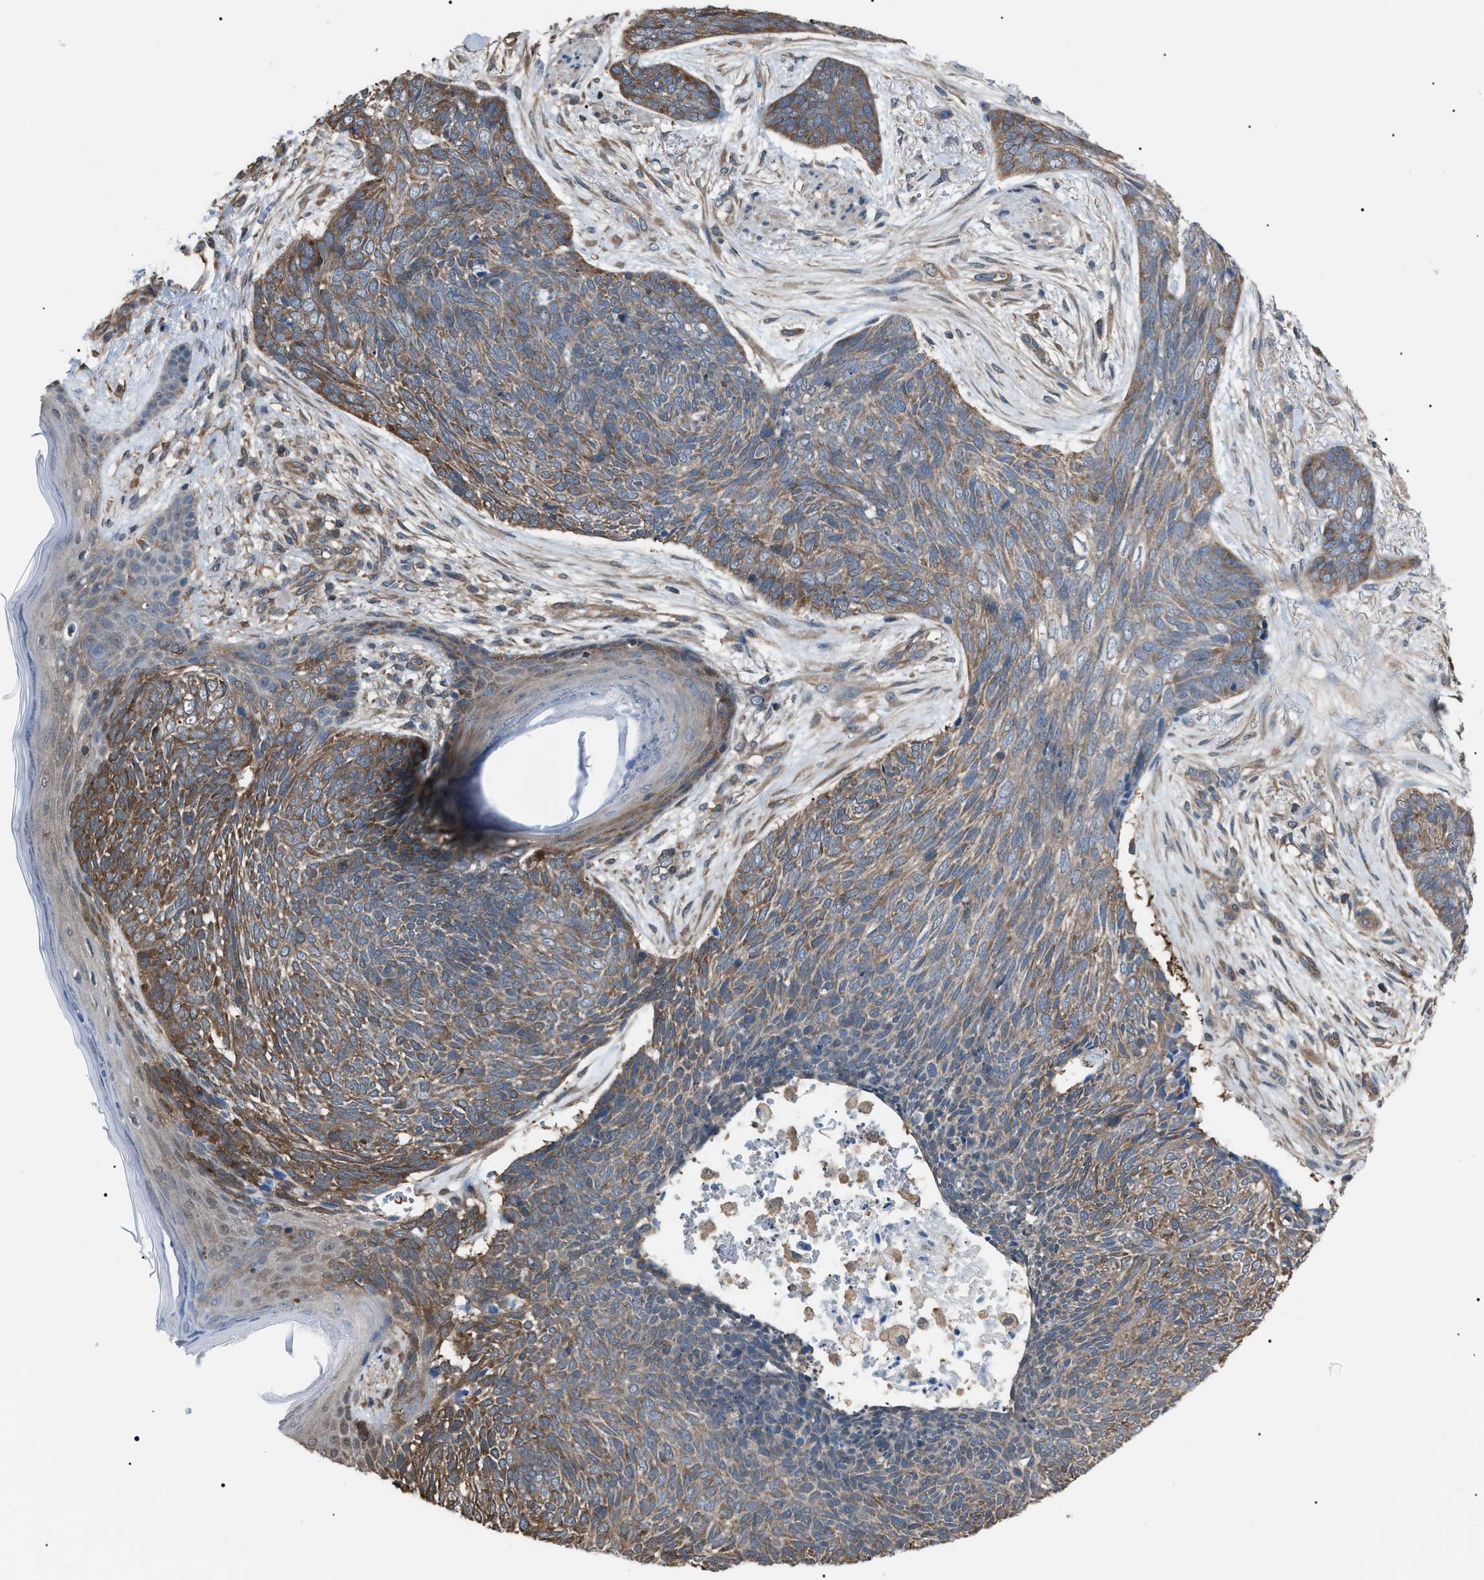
{"staining": {"intensity": "moderate", "quantity": ">75%", "location": "cytoplasmic/membranous"}, "tissue": "skin cancer", "cell_type": "Tumor cells", "image_type": "cancer", "snomed": [{"axis": "morphology", "description": "Basal cell carcinoma"}, {"axis": "topography", "description": "Skin"}], "caption": "Brown immunohistochemical staining in human skin basal cell carcinoma demonstrates moderate cytoplasmic/membranous positivity in about >75% of tumor cells.", "gene": "PDCD5", "patient": {"sex": "female", "age": 84}}